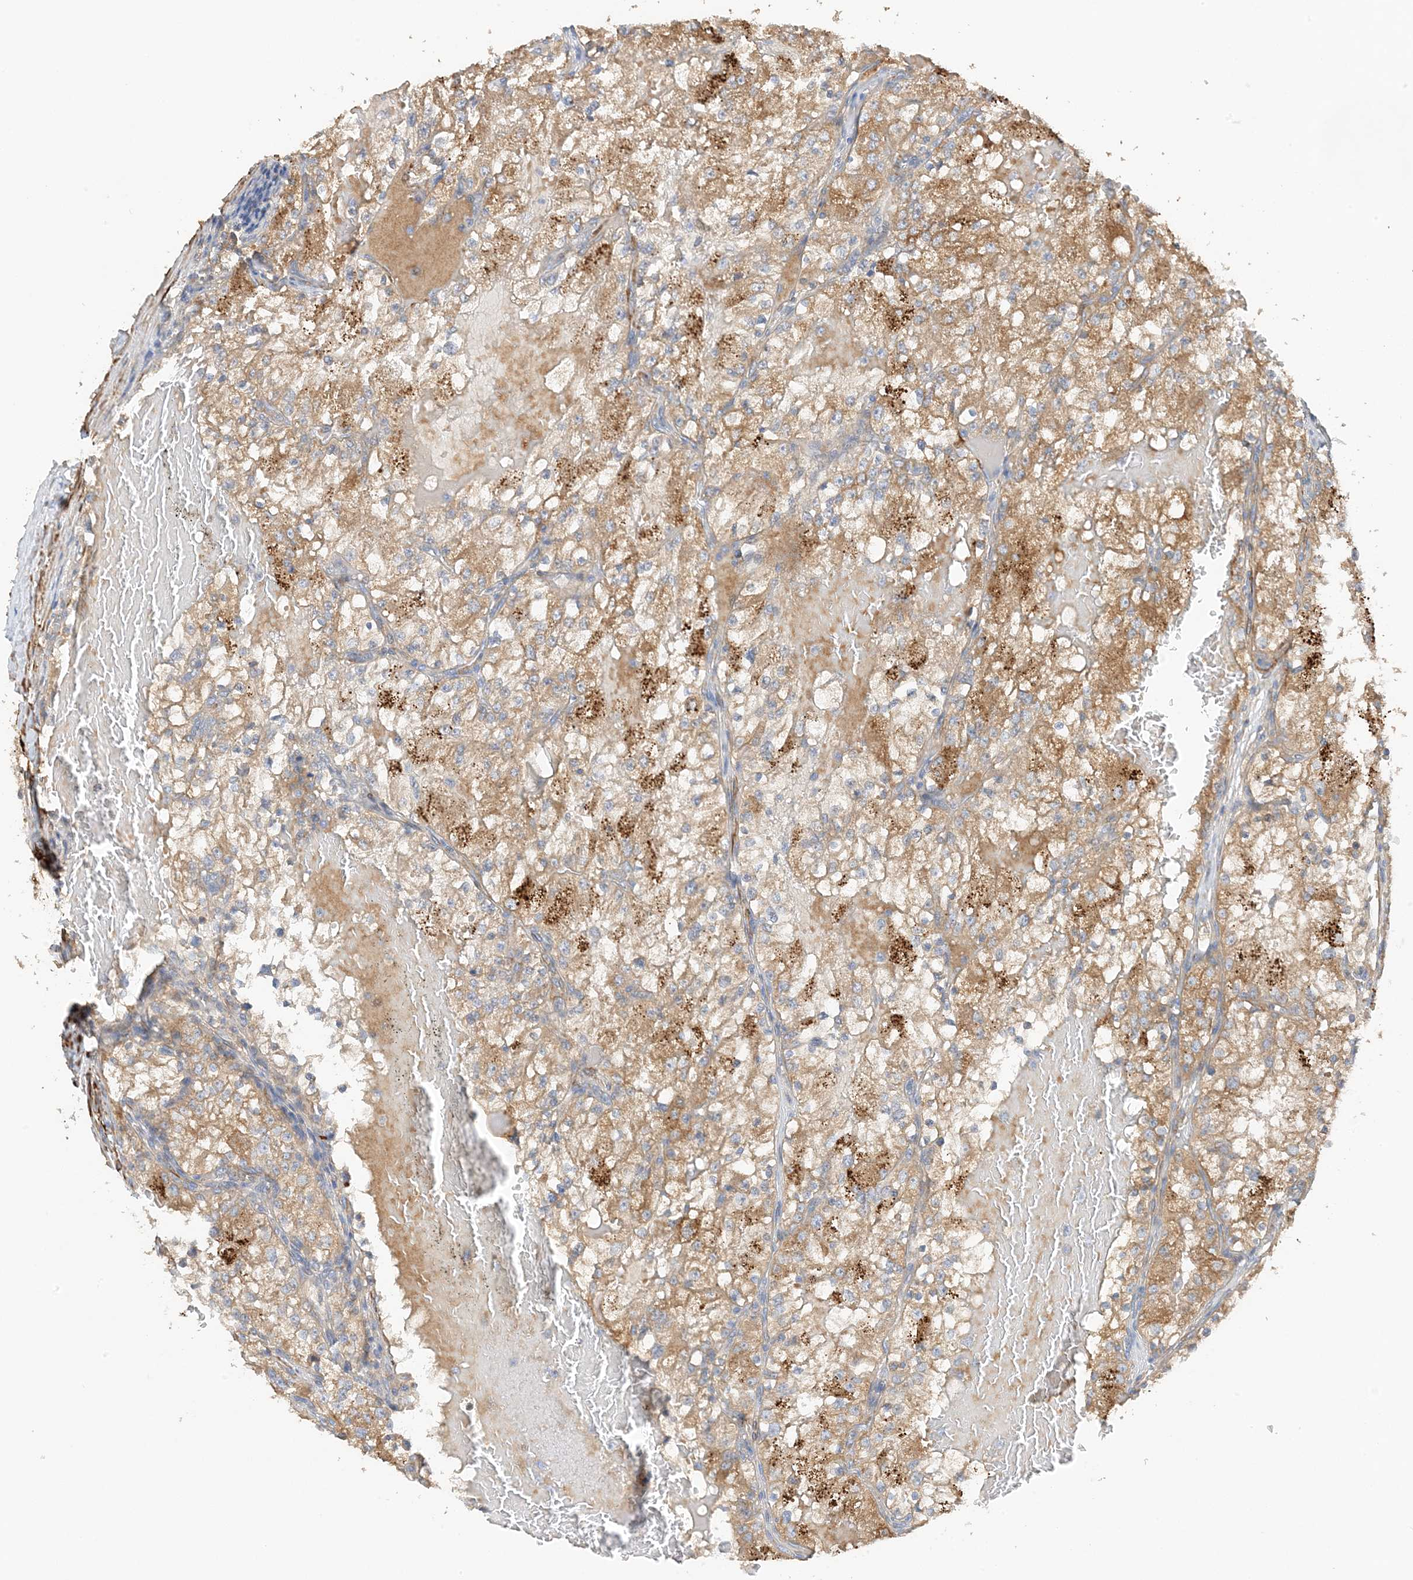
{"staining": {"intensity": "moderate", "quantity": ">75%", "location": "cytoplasmic/membranous"}, "tissue": "renal cancer", "cell_type": "Tumor cells", "image_type": "cancer", "snomed": [{"axis": "morphology", "description": "Normal tissue, NOS"}, {"axis": "morphology", "description": "Adenocarcinoma, NOS"}, {"axis": "topography", "description": "Kidney"}], "caption": "This histopathology image reveals IHC staining of adenocarcinoma (renal), with medium moderate cytoplasmic/membranous expression in about >75% of tumor cells.", "gene": "KIFBP", "patient": {"sex": "male", "age": 68}}